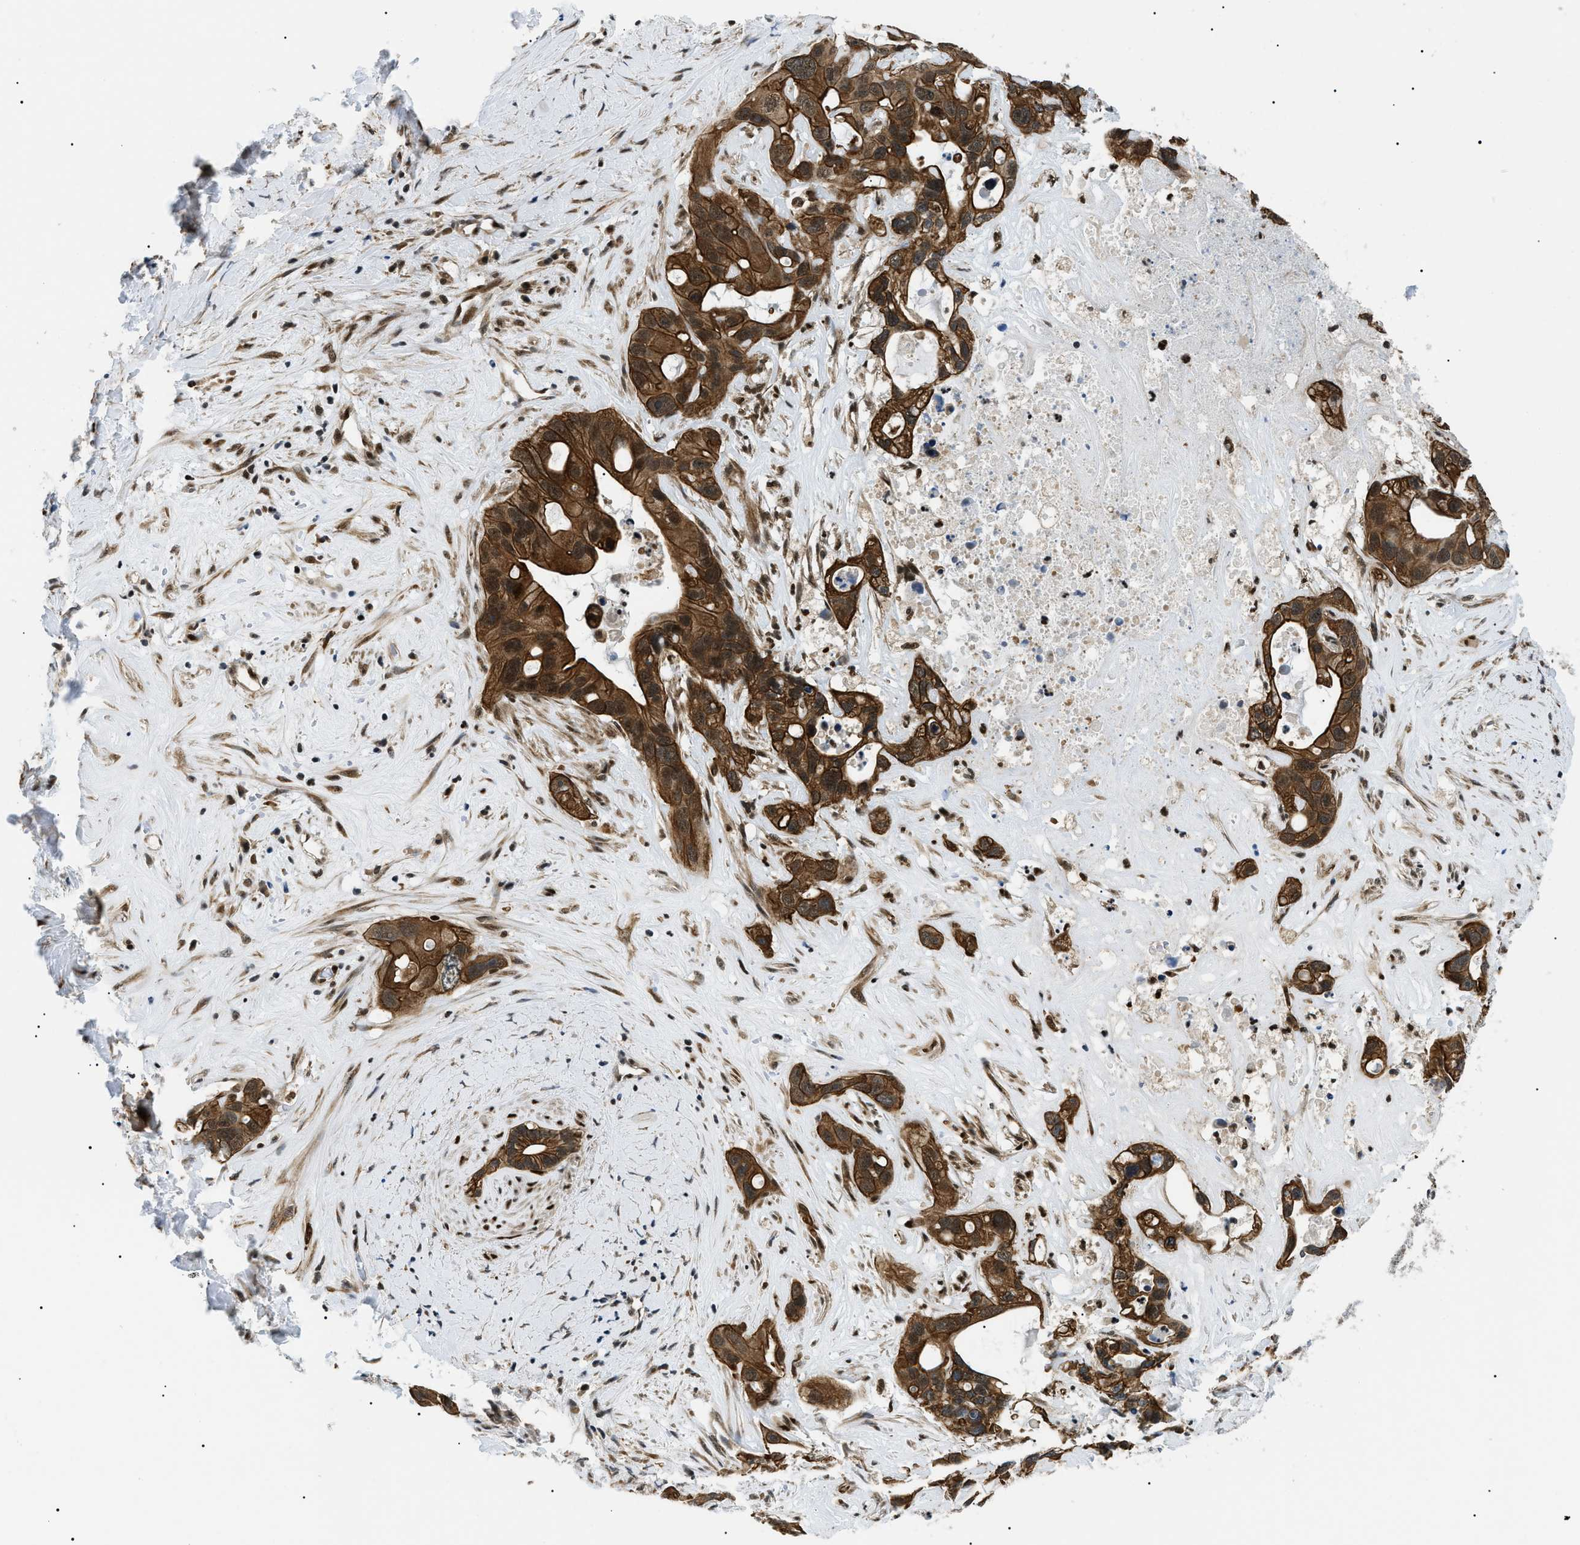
{"staining": {"intensity": "strong", "quantity": ">75%", "location": "cytoplasmic/membranous,nuclear"}, "tissue": "liver cancer", "cell_type": "Tumor cells", "image_type": "cancer", "snomed": [{"axis": "morphology", "description": "Cholangiocarcinoma"}, {"axis": "topography", "description": "Liver"}], "caption": "DAB (3,3'-diaminobenzidine) immunohistochemical staining of human cholangiocarcinoma (liver) displays strong cytoplasmic/membranous and nuclear protein positivity in about >75% of tumor cells.", "gene": "CWC25", "patient": {"sex": "female", "age": 65}}